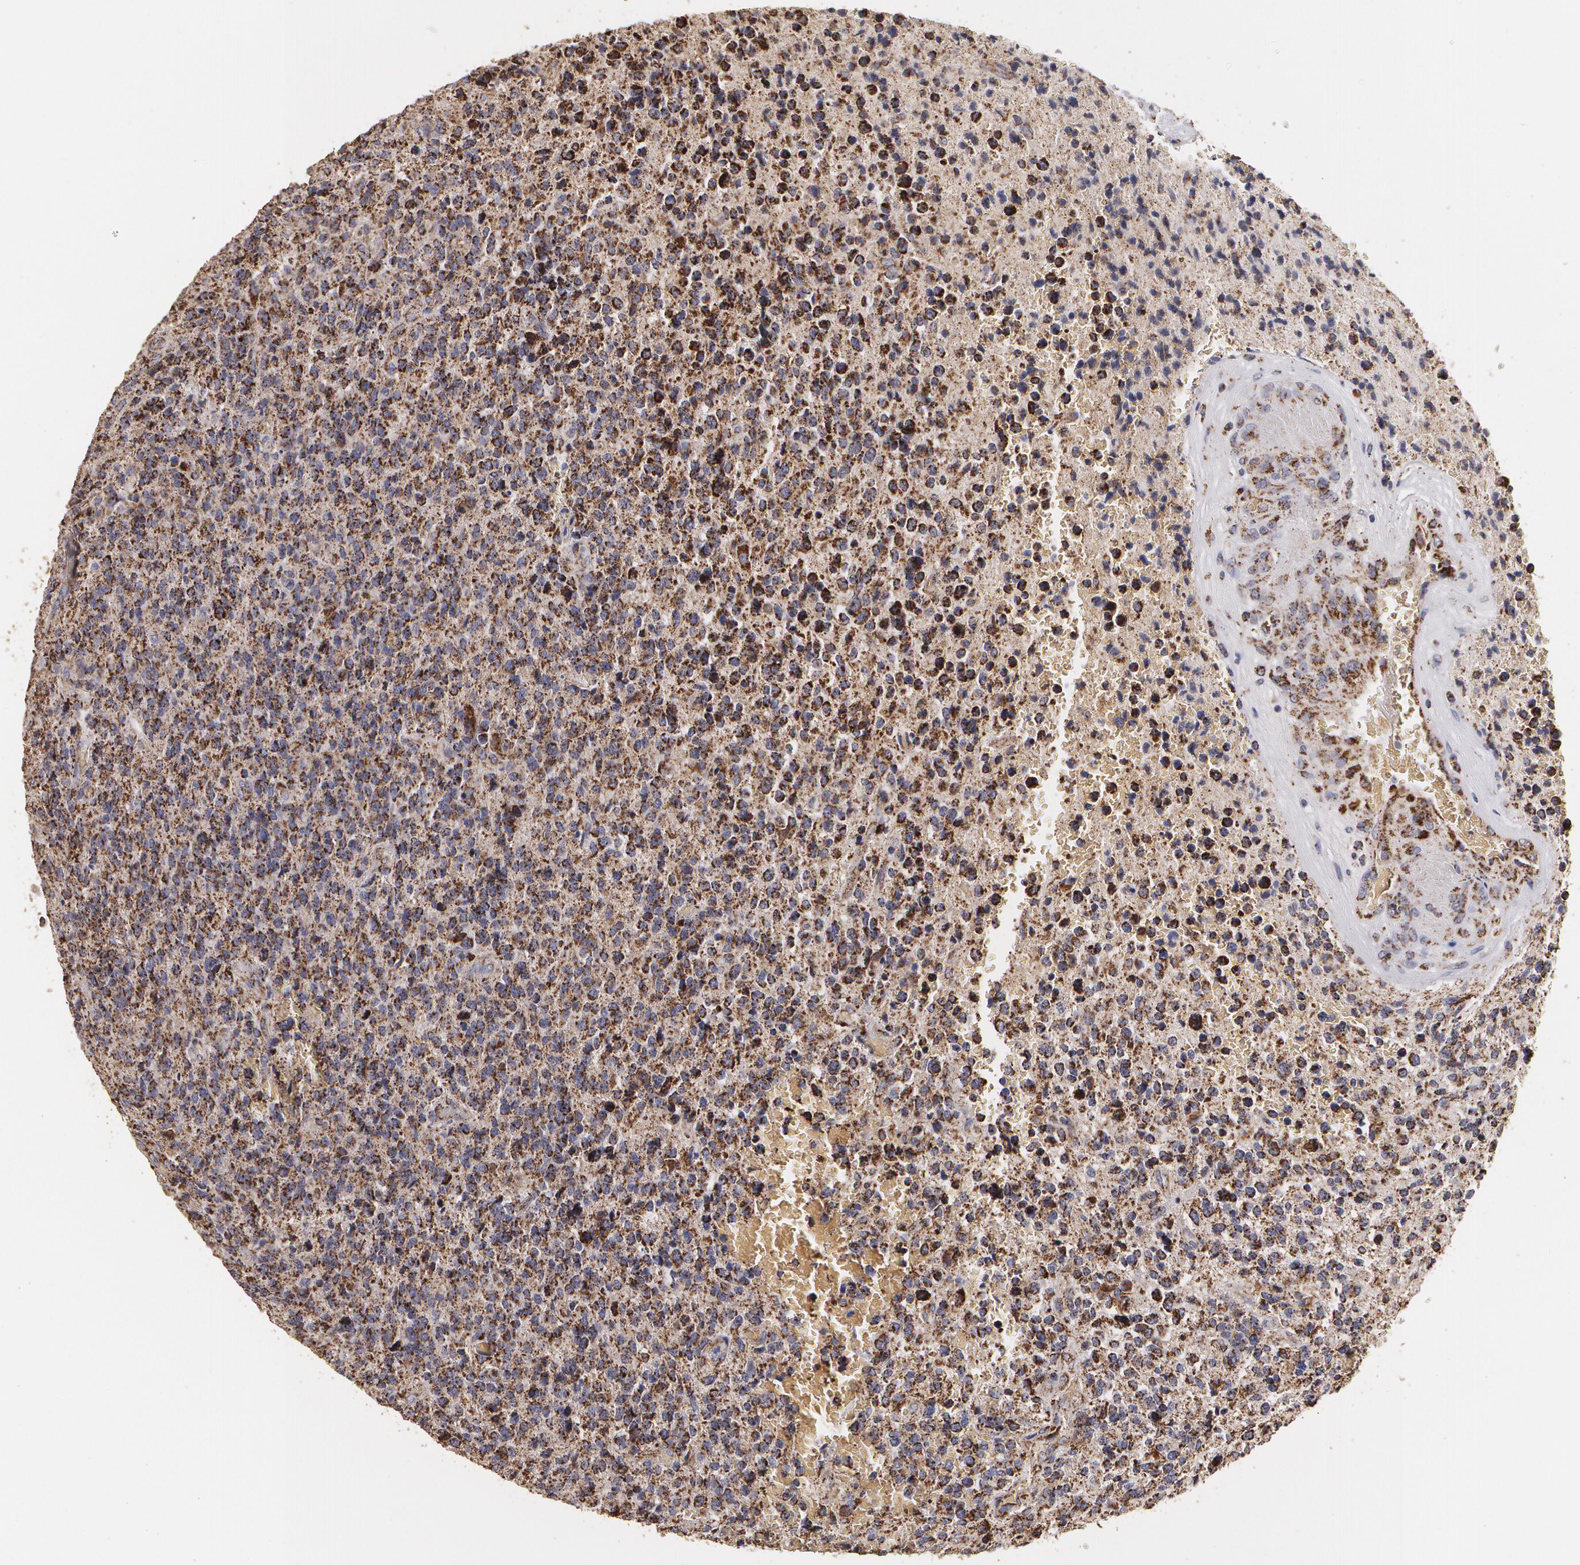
{"staining": {"intensity": "strong", "quantity": ">75%", "location": "cytoplasmic/membranous"}, "tissue": "glioma", "cell_type": "Tumor cells", "image_type": "cancer", "snomed": [{"axis": "morphology", "description": "Glioma, malignant, High grade"}, {"axis": "topography", "description": "Brain"}], "caption": "Glioma stained with DAB IHC demonstrates high levels of strong cytoplasmic/membranous positivity in about >75% of tumor cells.", "gene": "HSPD1", "patient": {"sex": "male", "age": 36}}